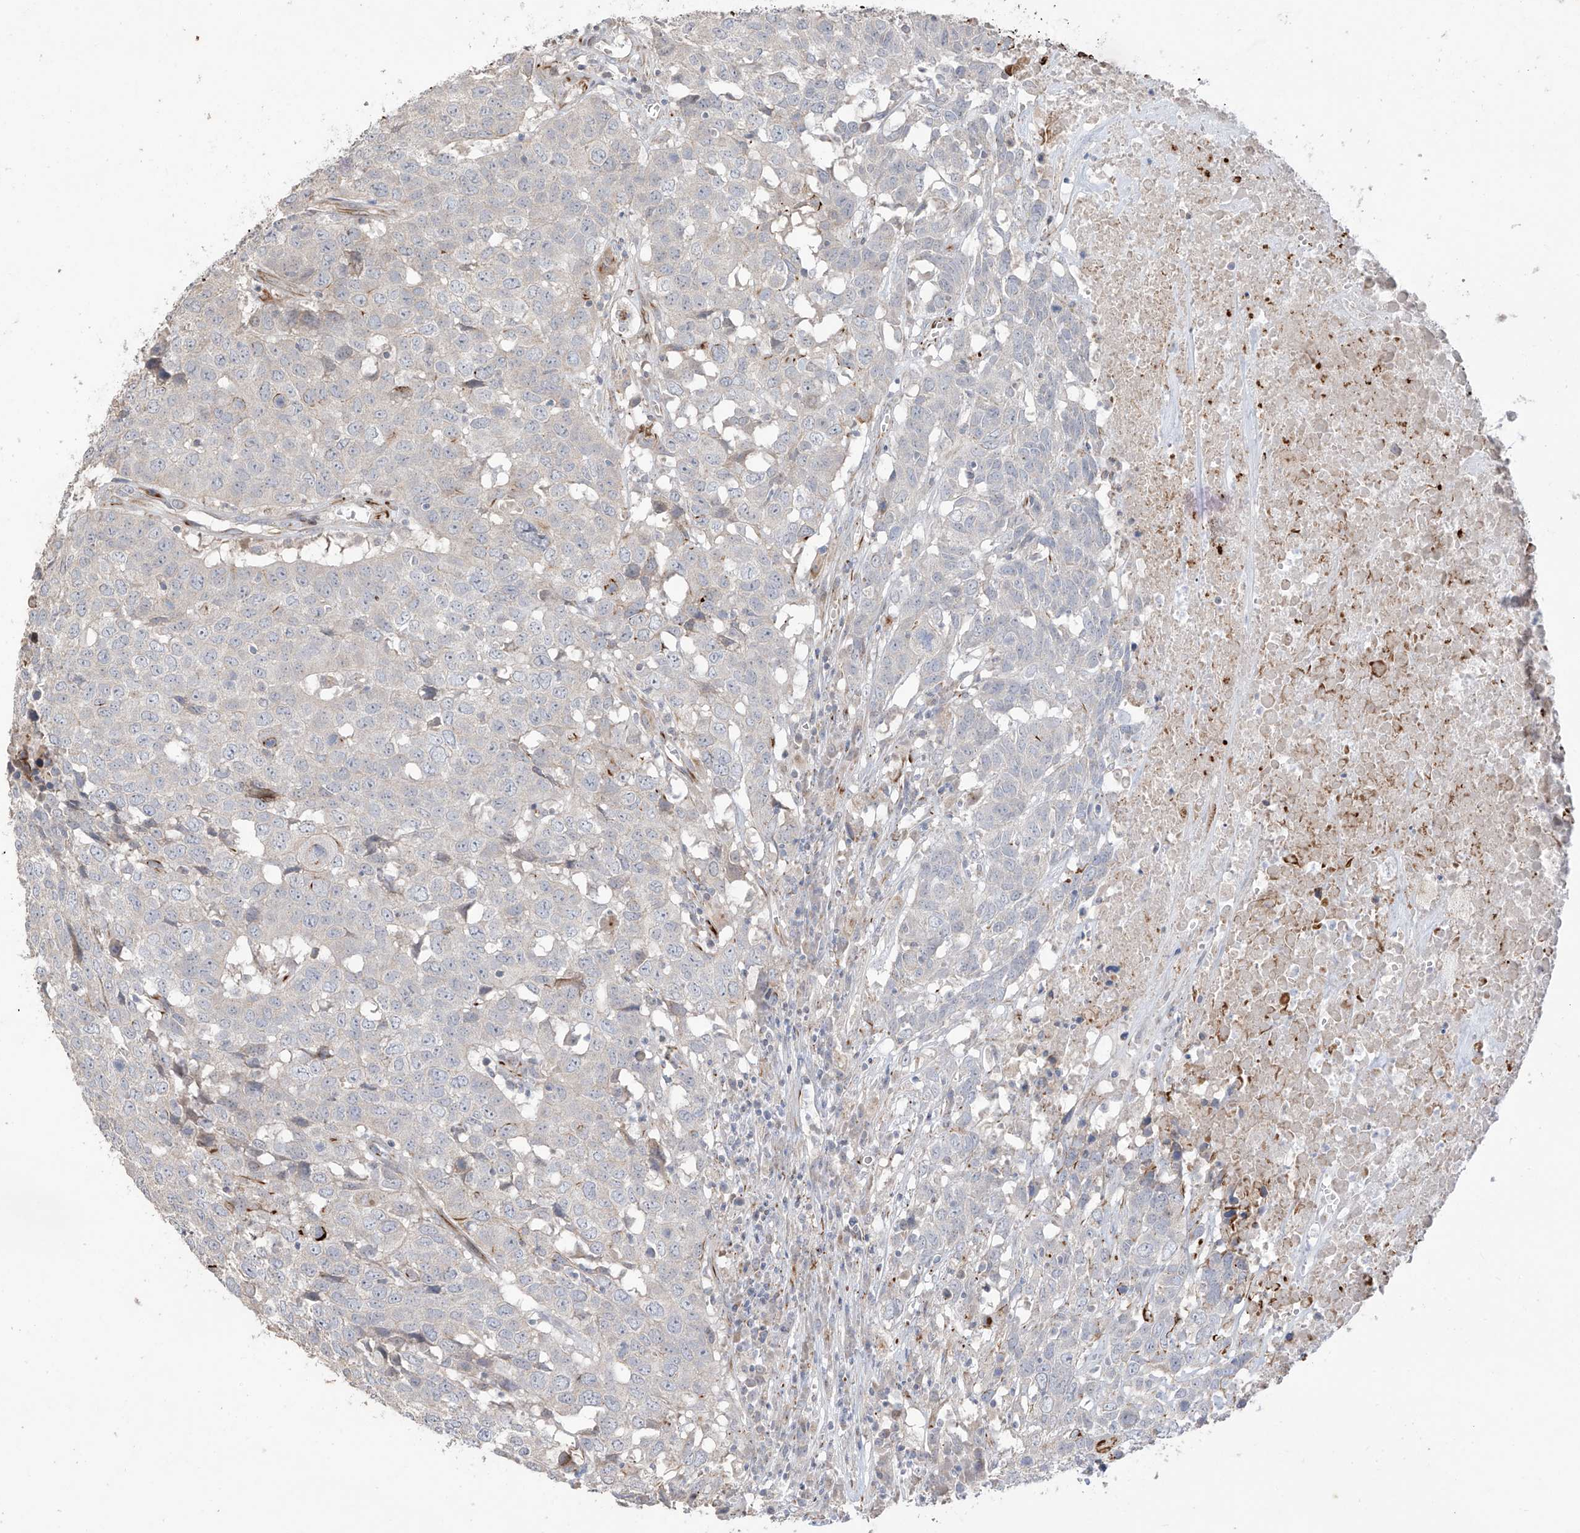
{"staining": {"intensity": "negative", "quantity": "none", "location": "none"}, "tissue": "head and neck cancer", "cell_type": "Tumor cells", "image_type": "cancer", "snomed": [{"axis": "morphology", "description": "Squamous cell carcinoma, NOS"}, {"axis": "topography", "description": "Head-Neck"}], "caption": "Human squamous cell carcinoma (head and neck) stained for a protein using immunohistochemistry (IHC) displays no positivity in tumor cells.", "gene": "DCDC2", "patient": {"sex": "male", "age": 66}}